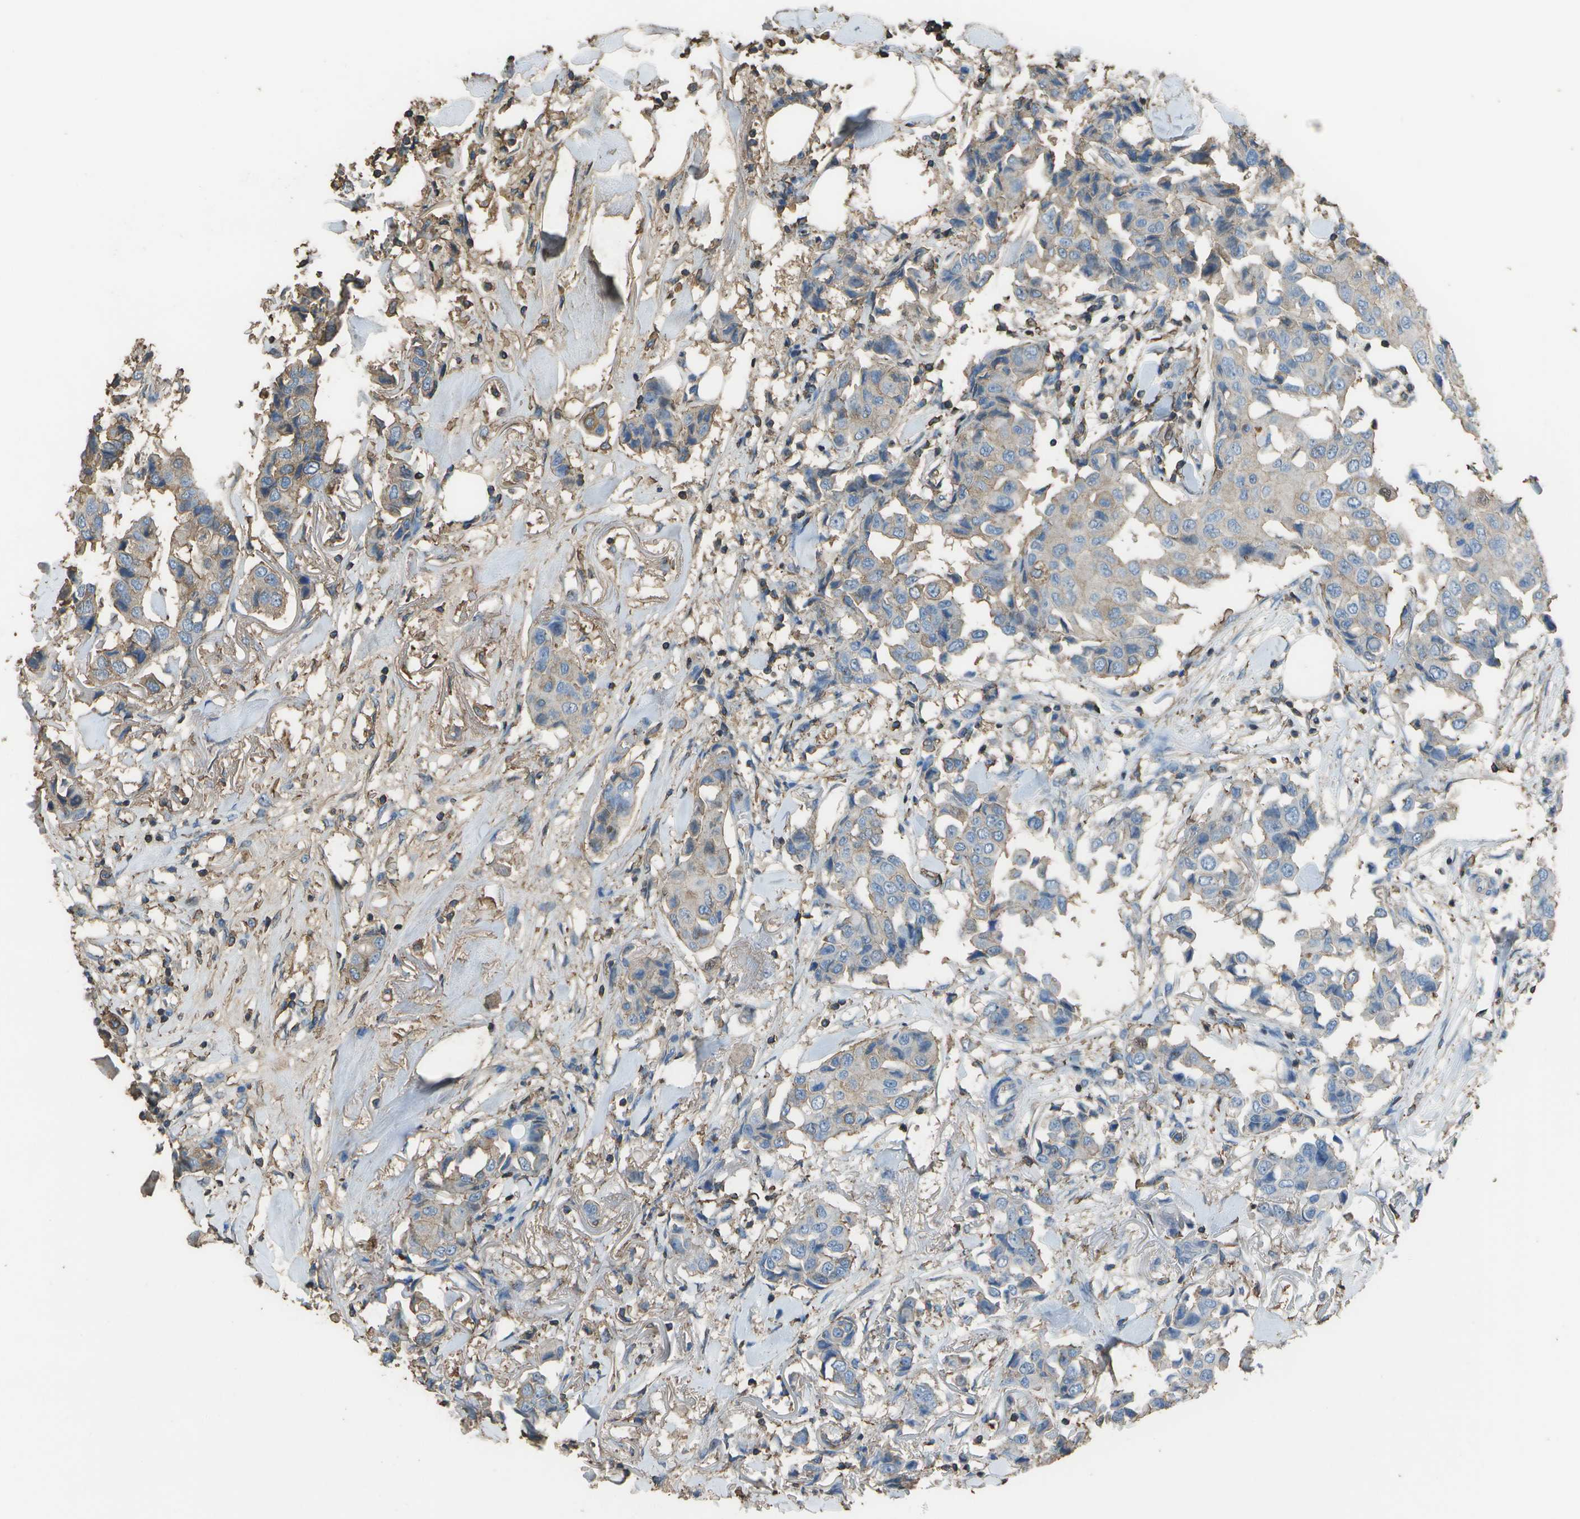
{"staining": {"intensity": "weak", "quantity": "25%-75%", "location": "cytoplasmic/membranous"}, "tissue": "breast cancer", "cell_type": "Tumor cells", "image_type": "cancer", "snomed": [{"axis": "morphology", "description": "Duct carcinoma"}, {"axis": "topography", "description": "Breast"}], "caption": "Breast cancer tissue demonstrates weak cytoplasmic/membranous positivity in about 25%-75% of tumor cells, visualized by immunohistochemistry.", "gene": "CYP4F11", "patient": {"sex": "female", "age": 80}}